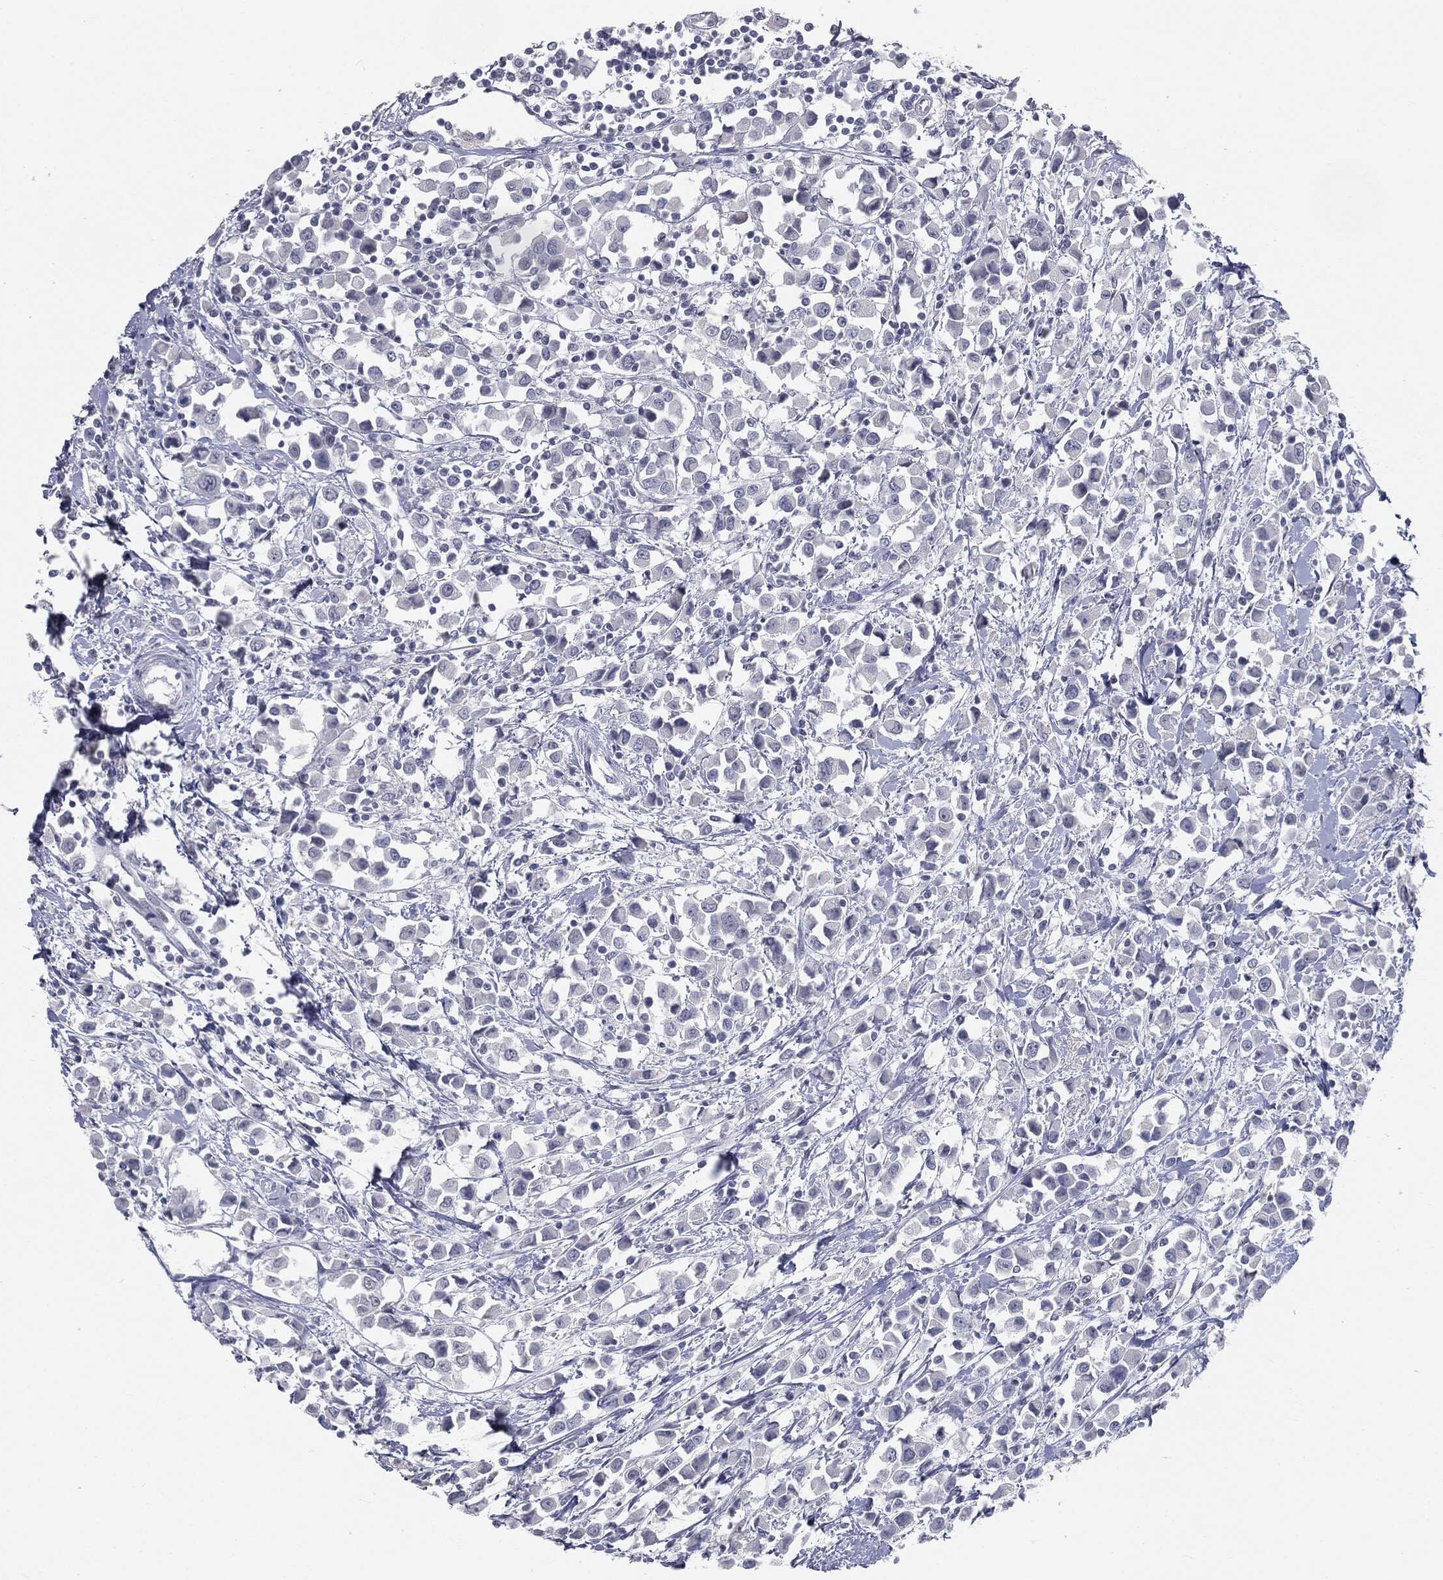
{"staining": {"intensity": "negative", "quantity": "none", "location": "none"}, "tissue": "breast cancer", "cell_type": "Tumor cells", "image_type": "cancer", "snomed": [{"axis": "morphology", "description": "Duct carcinoma"}, {"axis": "topography", "description": "Breast"}], "caption": "A micrograph of breast cancer stained for a protein shows no brown staining in tumor cells.", "gene": "PRAME", "patient": {"sex": "female", "age": 61}}